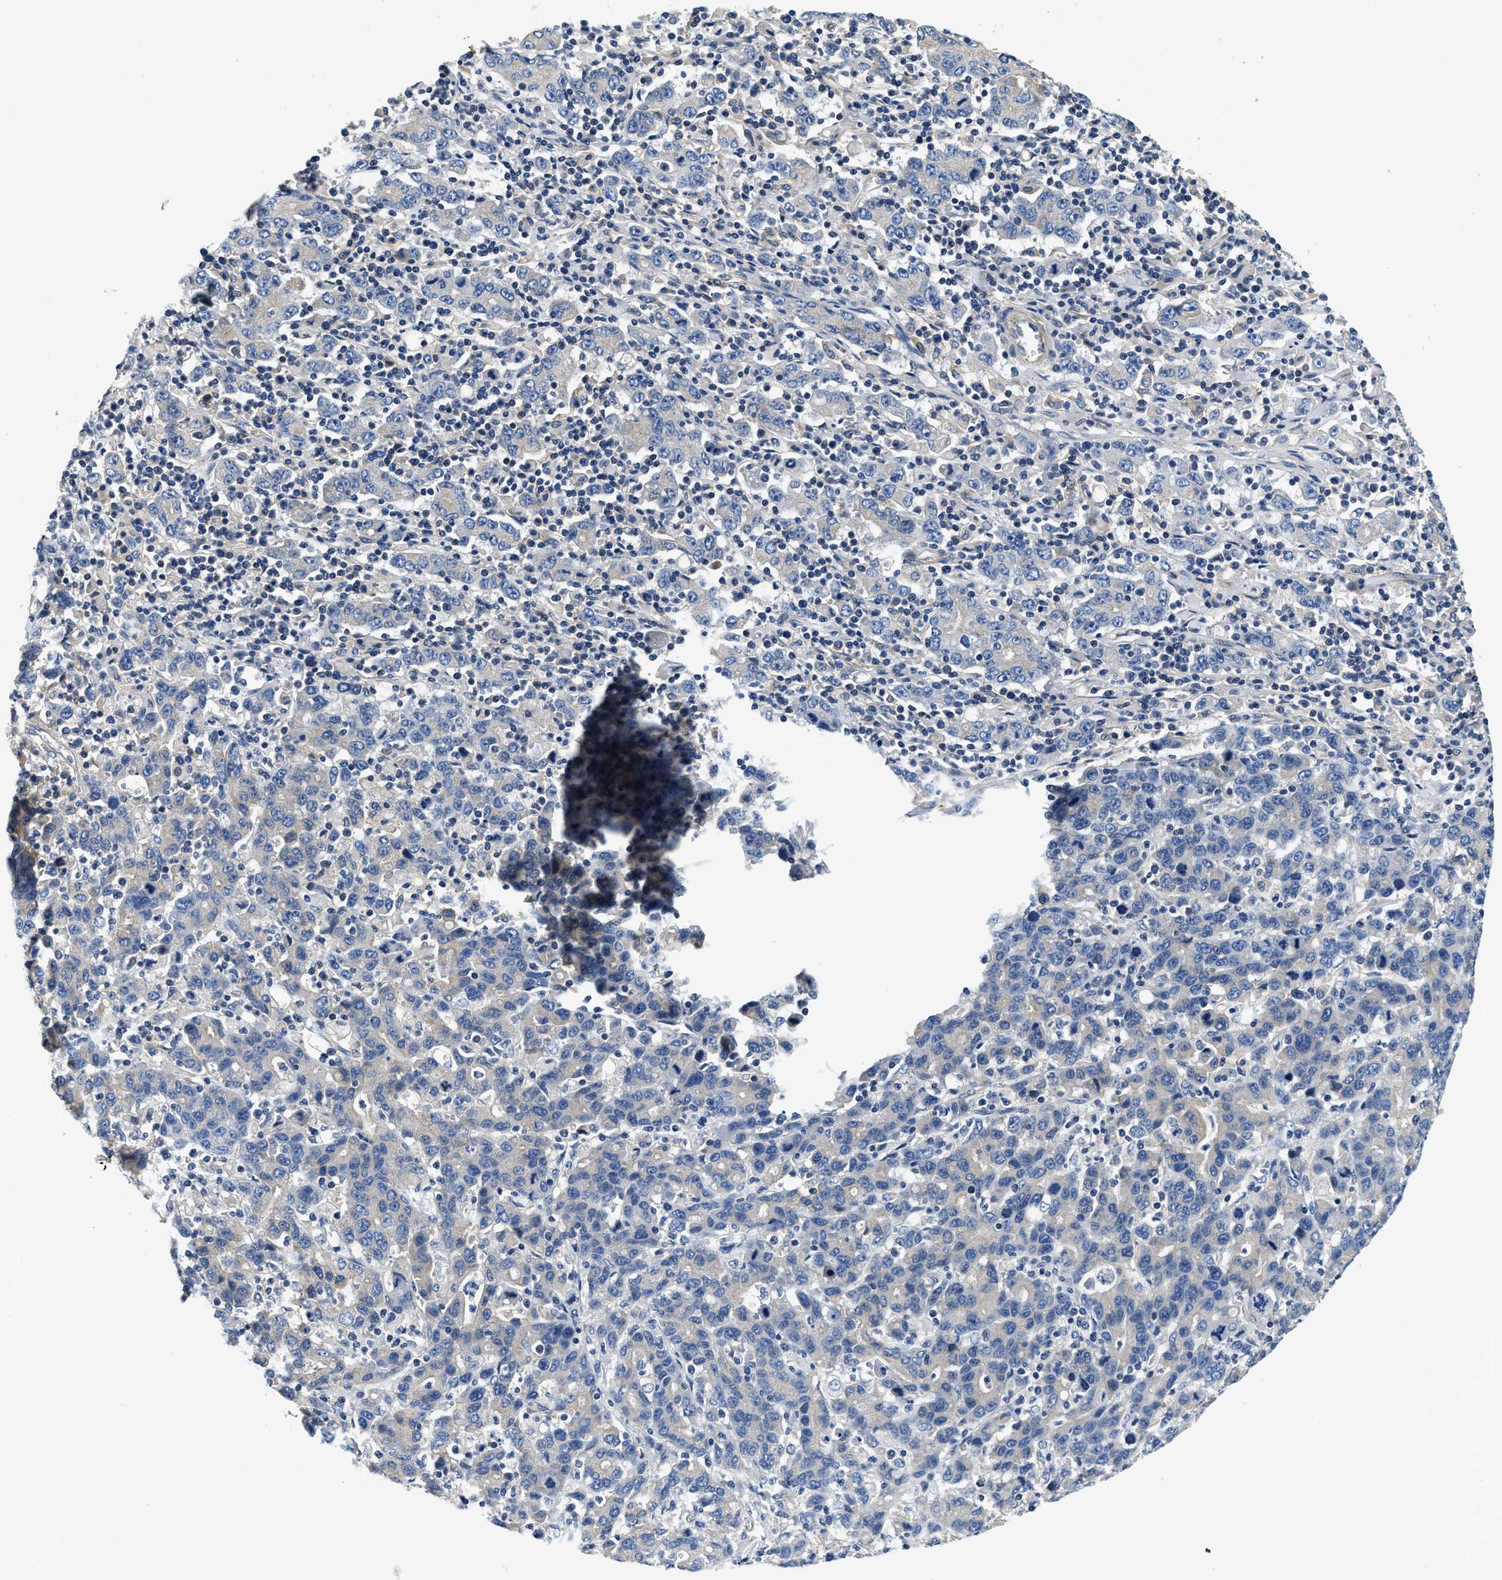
{"staining": {"intensity": "negative", "quantity": "none", "location": "none"}, "tissue": "stomach cancer", "cell_type": "Tumor cells", "image_type": "cancer", "snomed": [{"axis": "morphology", "description": "Adenocarcinoma, NOS"}, {"axis": "topography", "description": "Stomach, upper"}], "caption": "This is an IHC micrograph of human stomach cancer. There is no positivity in tumor cells.", "gene": "STAT2", "patient": {"sex": "male", "age": 69}}